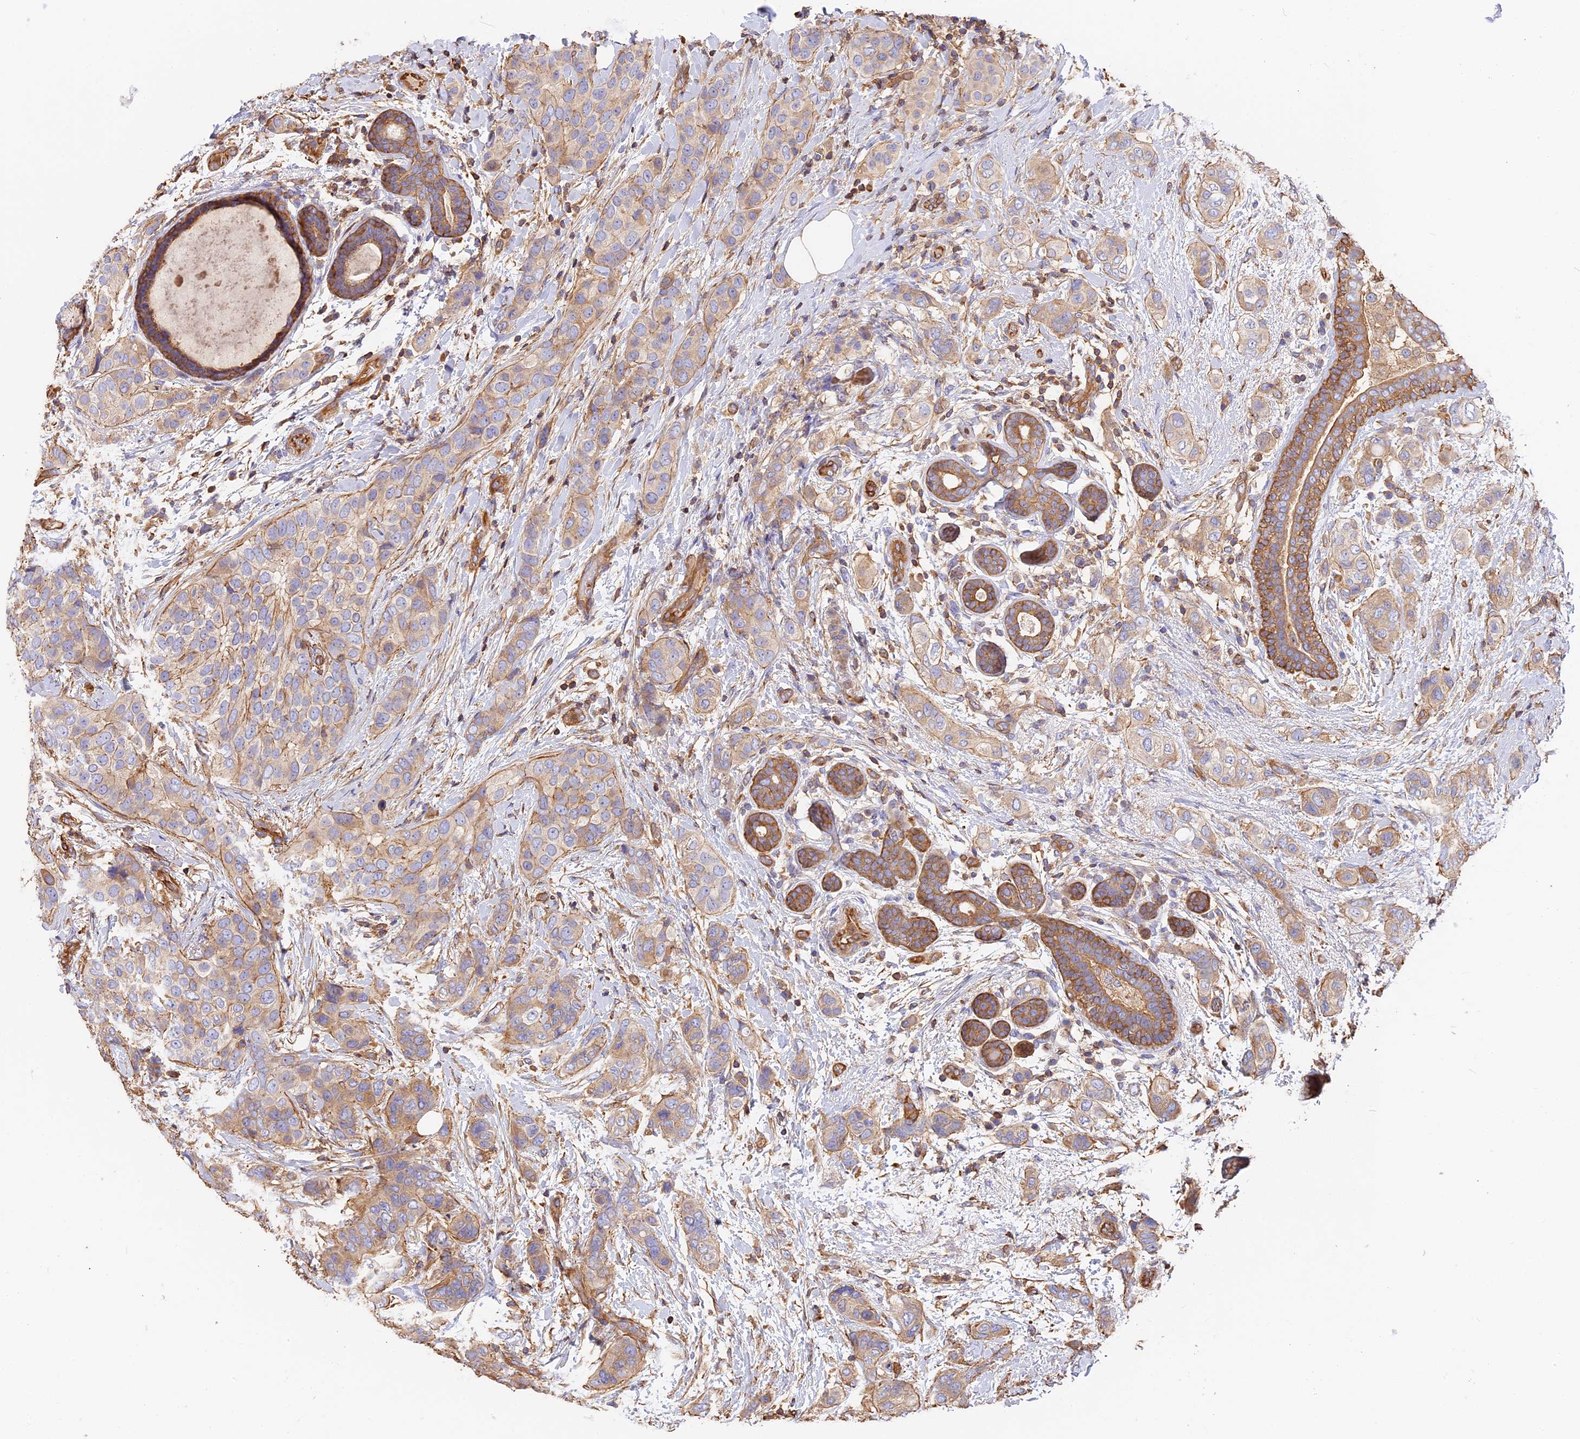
{"staining": {"intensity": "weak", "quantity": ">75%", "location": "cytoplasmic/membranous"}, "tissue": "breast cancer", "cell_type": "Tumor cells", "image_type": "cancer", "snomed": [{"axis": "morphology", "description": "Lobular carcinoma"}, {"axis": "topography", "description": "Breast"}], "caption": "Human breast lobular carcinoma stained for a protein (brown) shows weak cytoplasmic/membranous positive expression in approximately >75% of tumor cells.", "gene": "VPS18", "patient": {"sex": "female", "age": 51}}